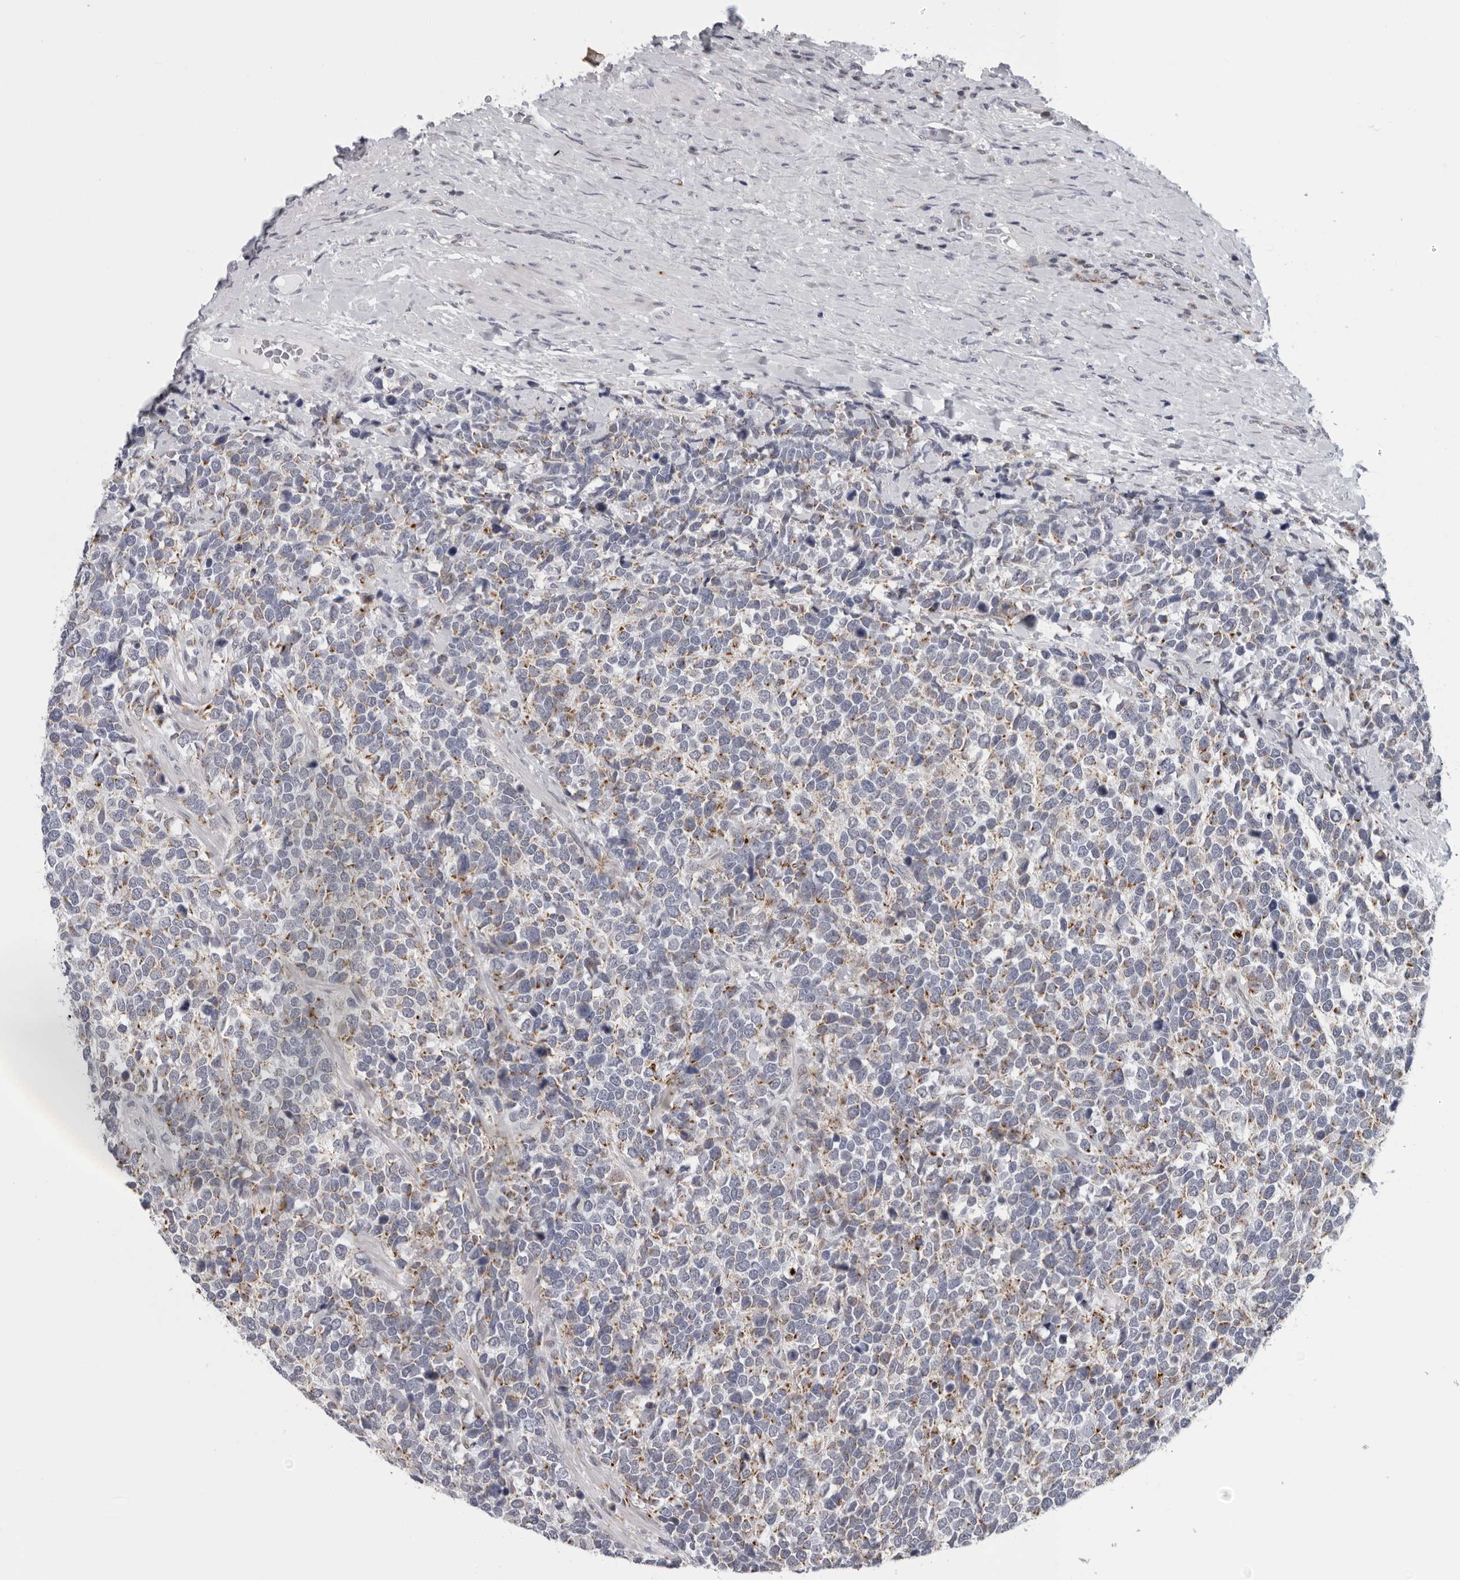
{"staining": {"intensity": "moderate", "quantity": "<25%", "location": "cytoplasmic/membranous"}, "tissue": "urothelial cancer", "cell_type": "Tumor cells", "image_type": "cancer", "snomed": [{"axis": "morphology", "description": "Urothelial carcinoma, High grade"}, {"axis": "topography", "description": "Urinary bladder"}], "caption": "This photomicrograph exhibits urothelial cancer stained with immunohistochemistry to label a protein in brown. The cytoplasmic/membranous of tumor cells show moderate positivity for the protein. Nuclei are counter-stained blue.", "gene": "CPT2", "patient": {"sex": "female", "age": 82}}